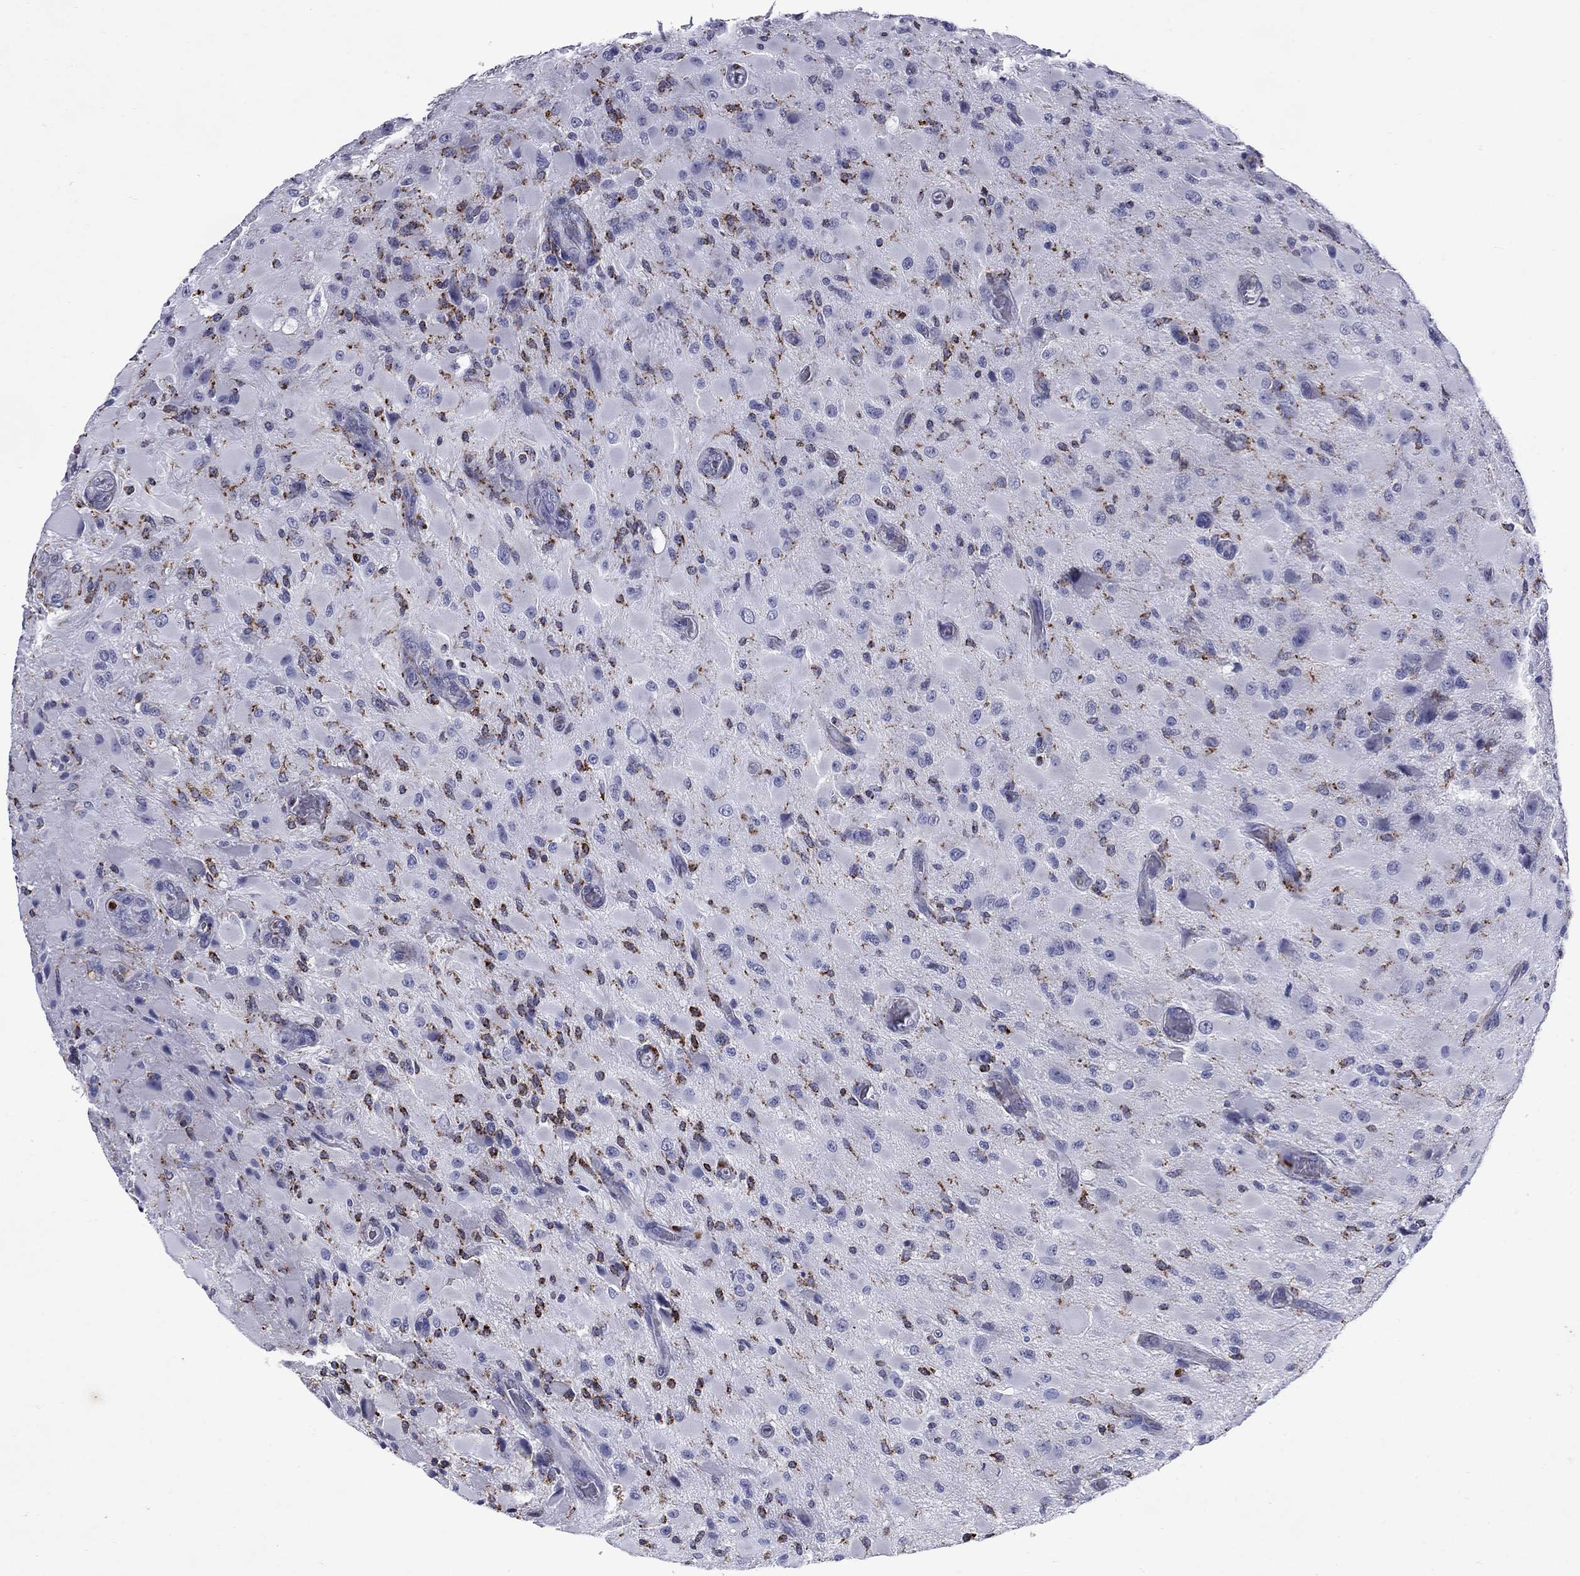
{"staining": {"intensity": "negative", "quantity": "none", "location": "none"}, "tissue": "glioma", "cell_type": "Tumor cells", "image_type": "cancer", "snomed": [{"axis": "morphology", "description": "Glioma, malignant, High grade"}, {"axis": "topography", "description": "Cerebral cortex"}], "caption": "This histopathology image is of glioma stained with immunohistochemistry to label a protein in brown with the nuclei are counter-stained blue. There is no positivity in tumor cells.", "gene": "MADCAM1", "patient": {"sex": "male", "age": 35}}